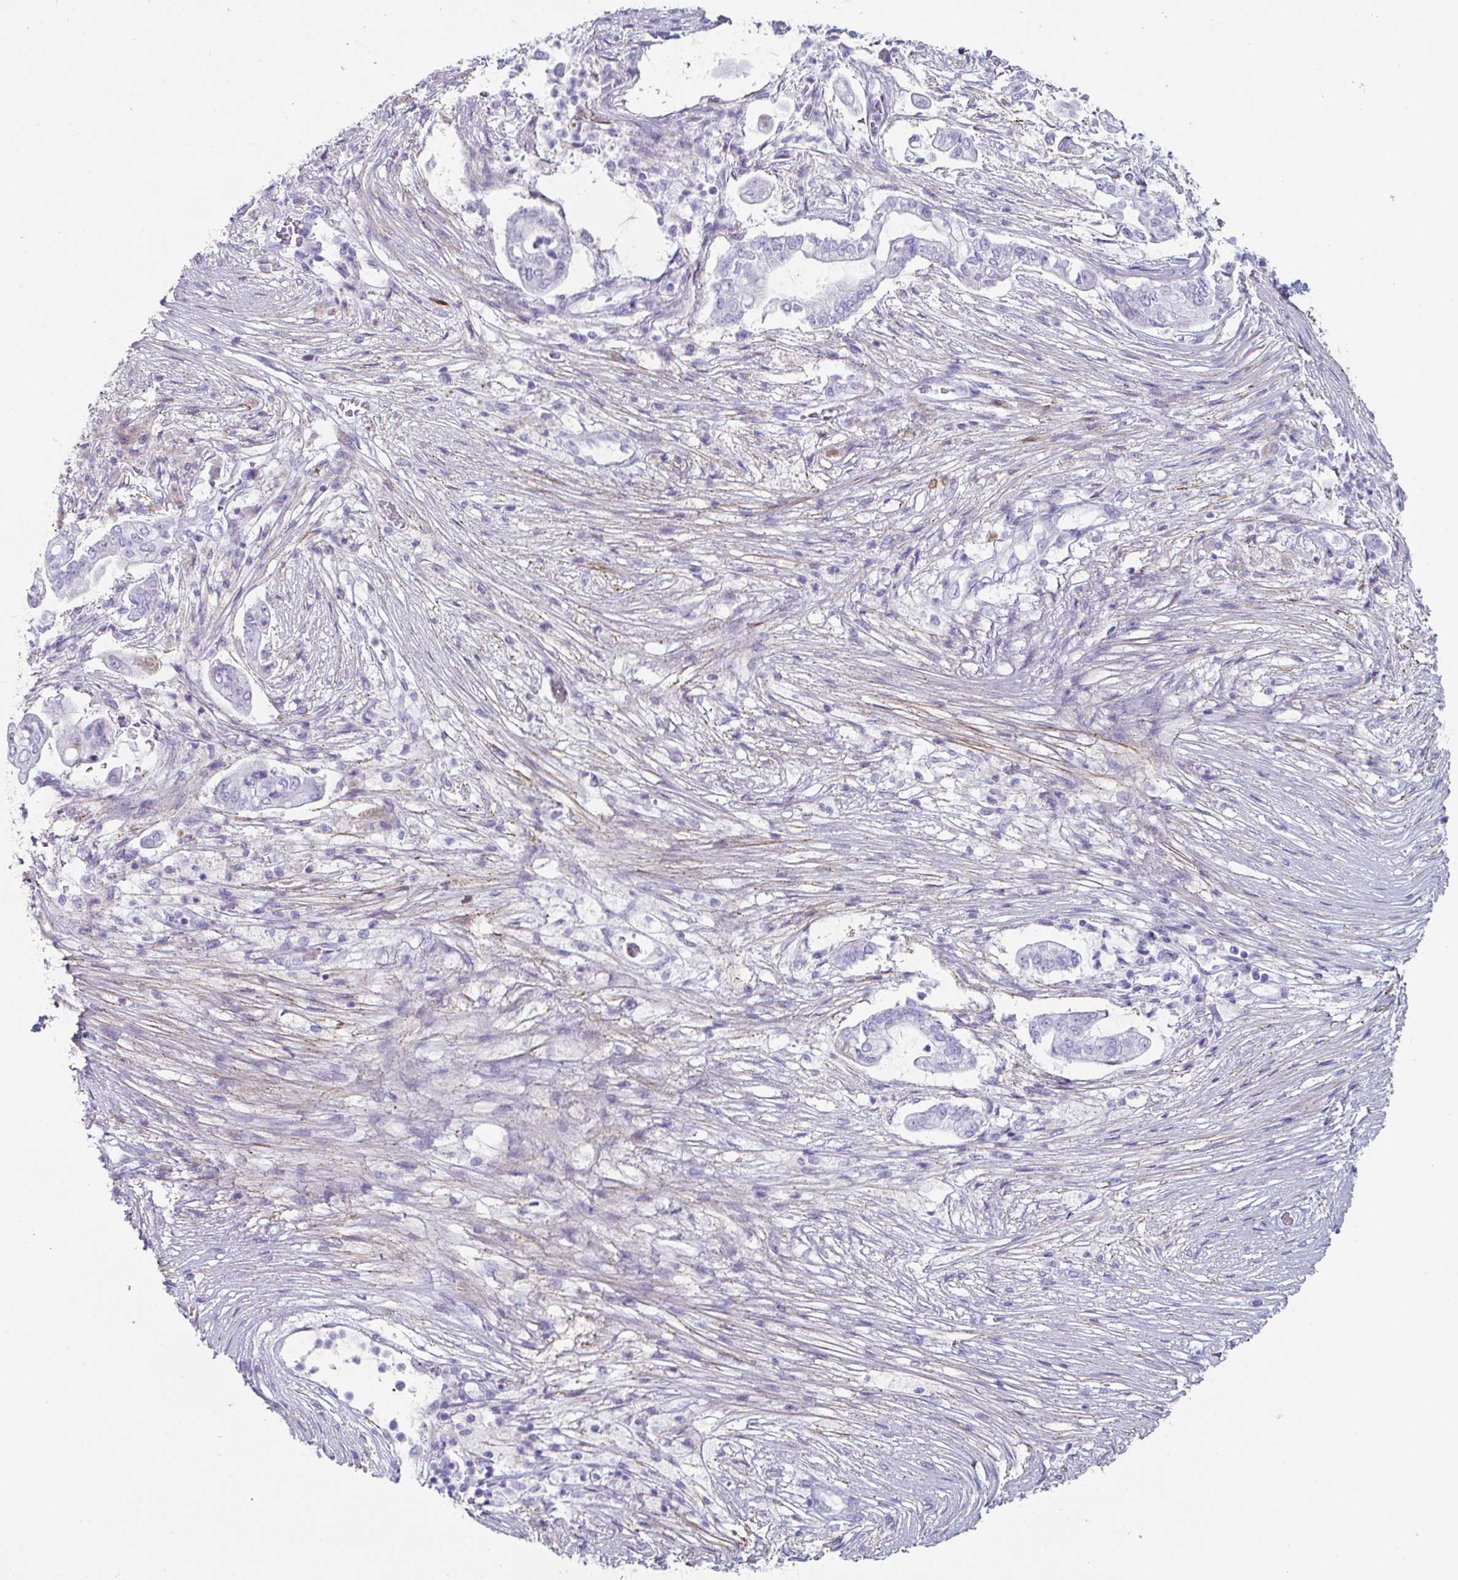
{"staining": {"intensity": "negative", "quantity": "none", "location": "none"}, "tissue": "pancreatic cancer", "cell_type": "Tumor cells", "image_type": "cancer", "snomed": [{"axis": "morphology", "description": "Adenocarcinoma, NOS"}, {"axis": "topography", "description": "Pancreas"}], "caption": "Tumor cells show no significant positivity in pancreatic cancer (adenocarcinoma).", "gene": "CREG2", "patient": {"sex": "female", "age": 69}}